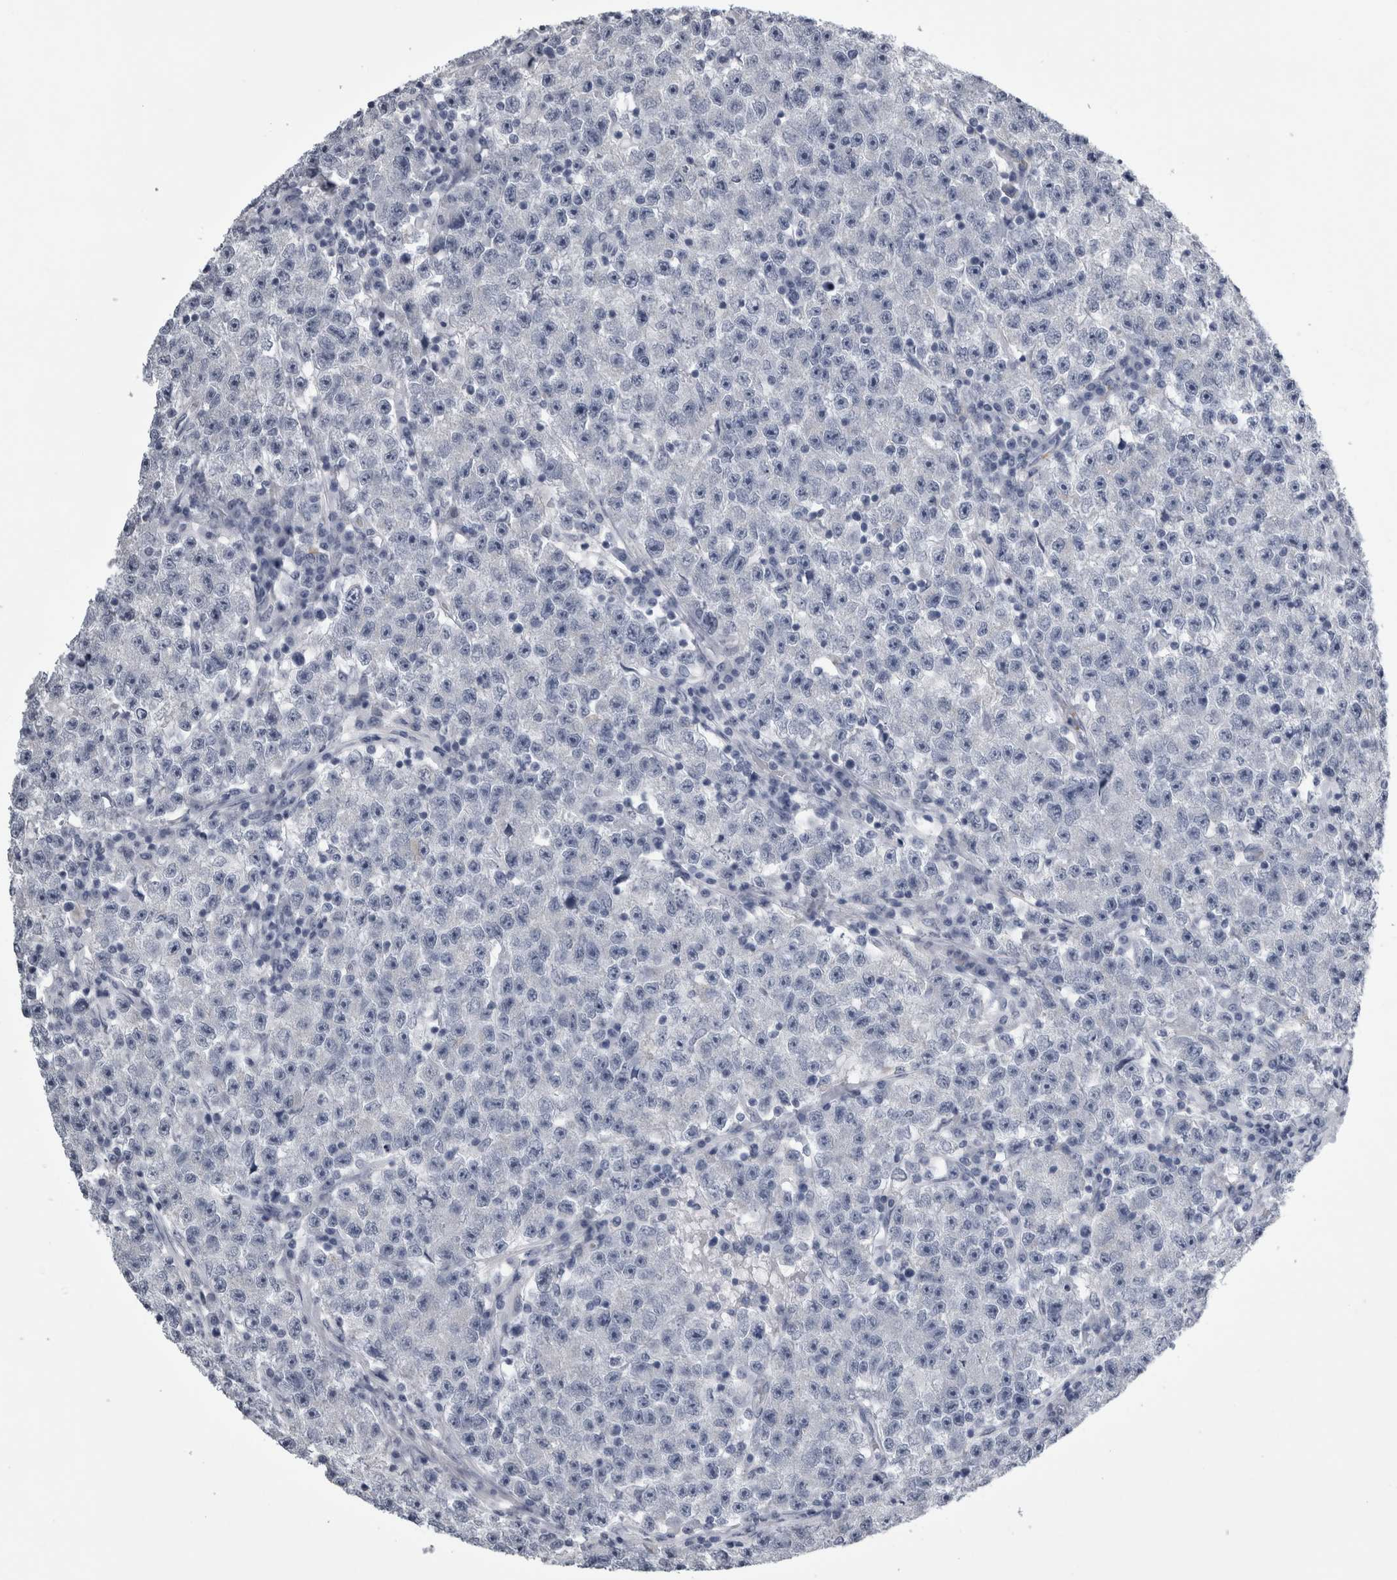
{"staining": {"intensity": "negative", "quantity": "none", "location": "none"}, "tissue": "testis cancer", "cell_type": "Tumor cells", "image_type": "cancer", "snomed": [{"axis": "morphology", "description": "Seminoma, NOS"}, {"axis": "topography", "description": "Testis"}], "caption": "This is an immunohistochemistry photomicrograph of human testis seminoma. There is no expression in tumor cells.", "gene": "ALDH8A1", "patient": {"sex": "male", "age": 22}}